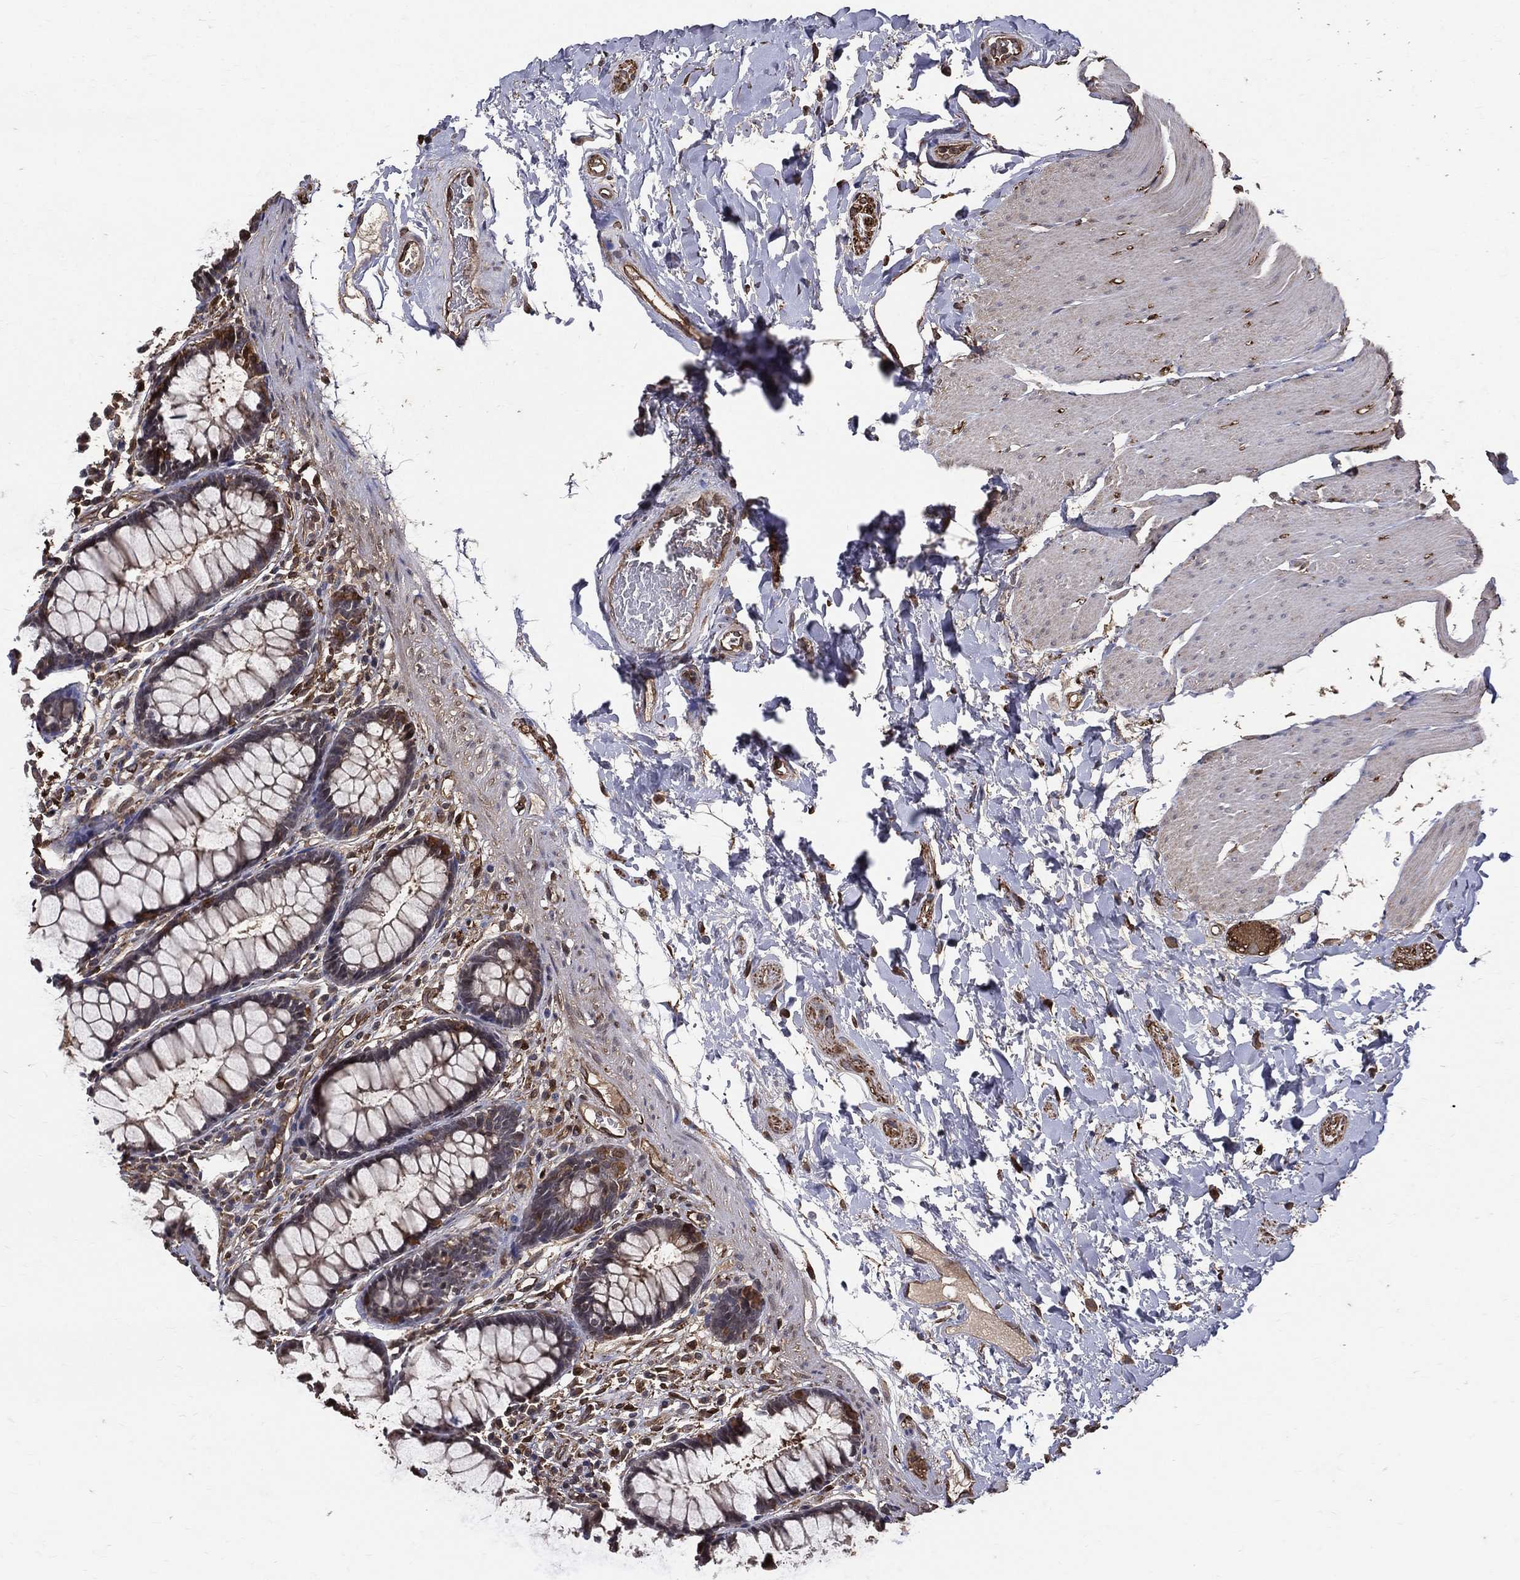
{"staining": {"intensity": "negative", "quantity": "none", "location": "none"}, "tissue": "rectum", "cell_type": "Glandular cells", "image_type": "normal", "snomed": [{"axis": "morphology", "description": "Normal tissue, NOS"}, {"axis": "topography", "description": "Rectum"}], "caption": "This is a photomicrograph of immunohistochemistry (IHC) staining of unremarkable rectum, which shows no positivity in glandular cells. Nuclei are stained in blue.", "gene": "DPYSL2", "patient": {"sex": "male", "age": 72}}